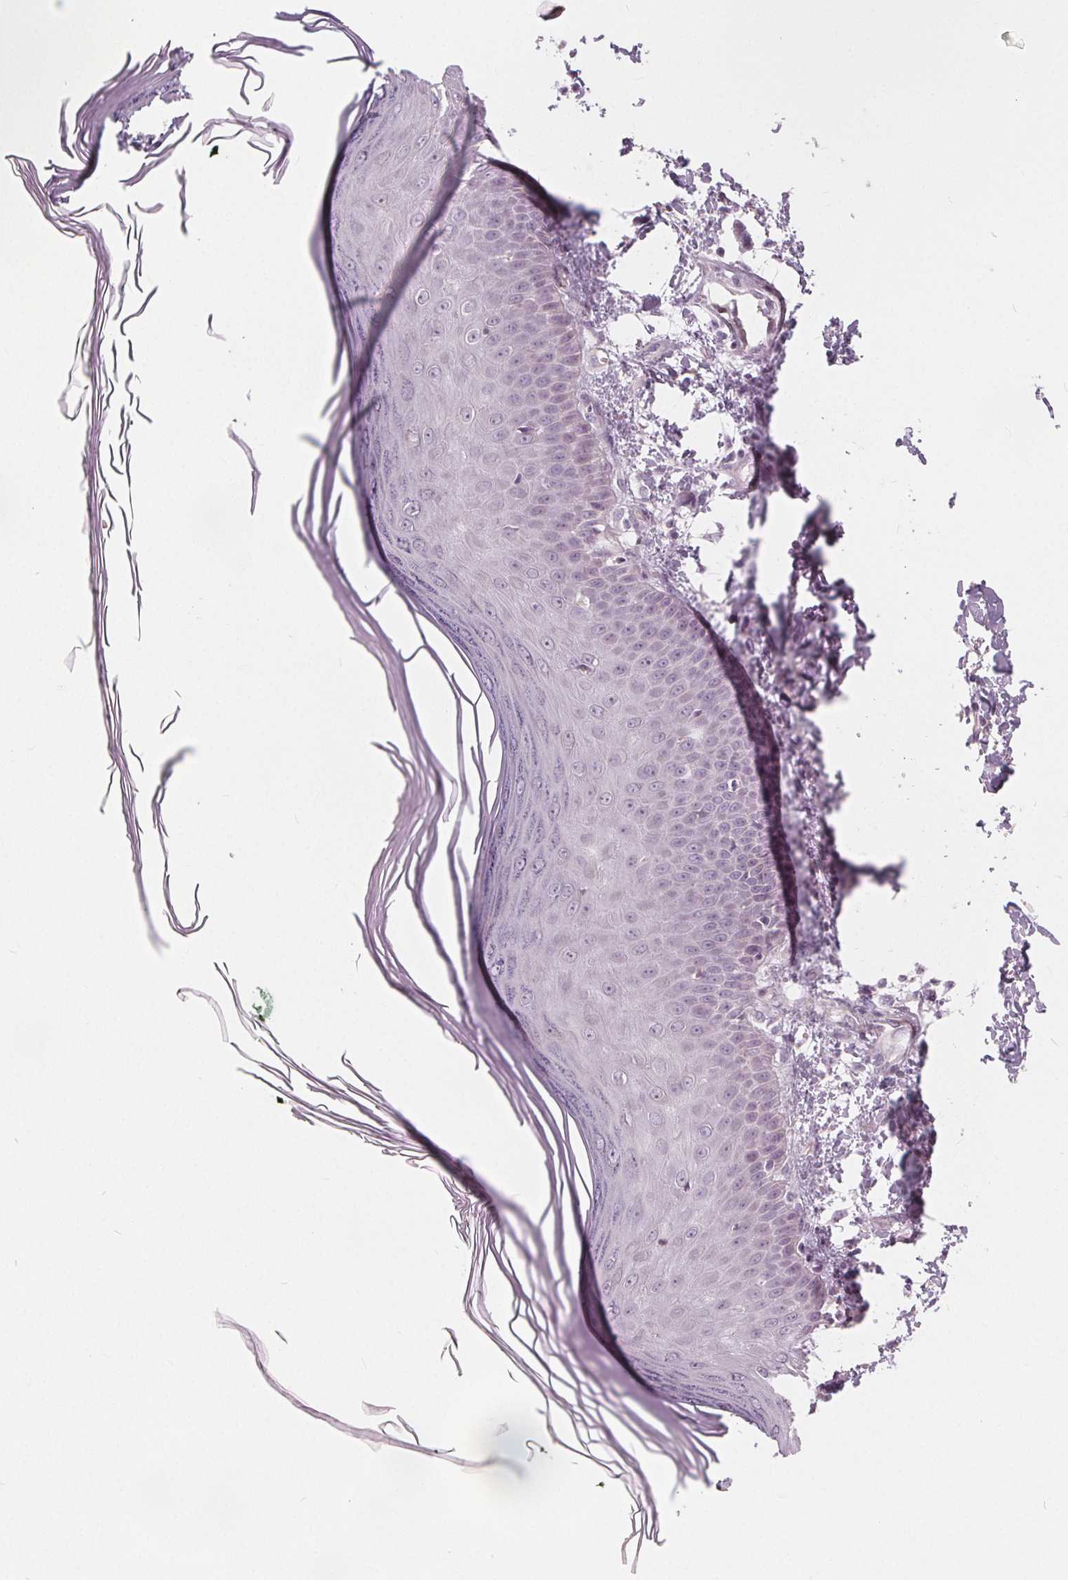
{"staining": {"intensity": "negative", "quantity": "none", "location": "none"}, "tissue": "skin", "cell_type": "Fibroblasts", "image_type": "normal", "snomed": [{"axis": "morphology", "description": "Normal tissue, NOS"}, {"axis": "topography", "description": "Skin"}], "caption": "The image exhibits no significant staining in fibroblasts of skin. (DAB immunohistochemistry (IHC) with hematoxylin counter stain).", "gene": "NUP210L", "patient": {"sex": "female", "age": 62}}